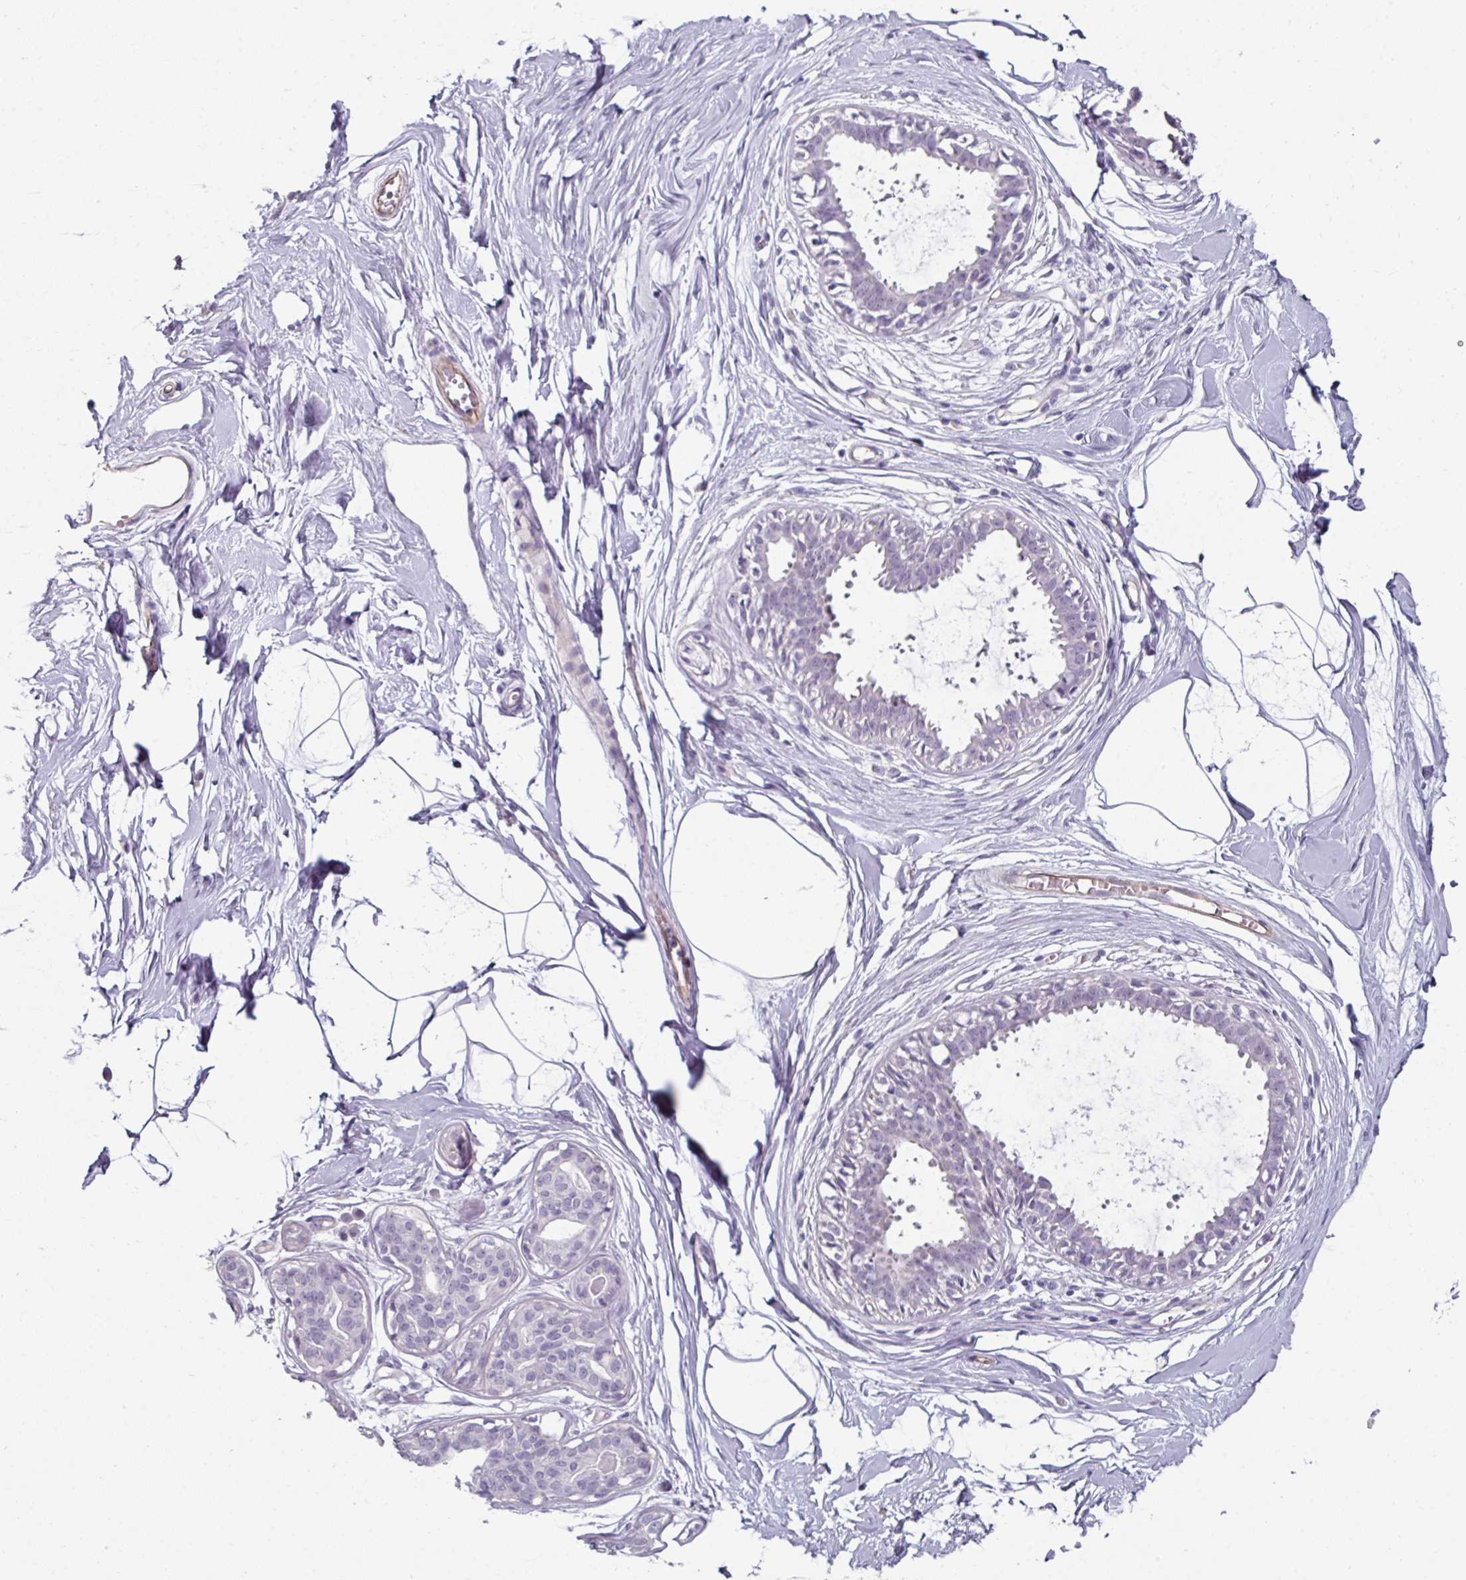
{"staining": {"intensity": "negative", "quantity": "none", "location": "none"}, "tissue": "breast", "cell_type": "Adipocytes", "image_type": "normal", "snomed": [{"axis": "morphology", "description": "Normal tissue, NOS"}, {"axis": "topography", "description": "Breast"}], "caption": "IHC photomicrograph of unremarkable breast stained for a protein (brown), which displays no staining in adipocytes.", "gene": "EYA3", "patient": {"sex": "female", "age": 45}}